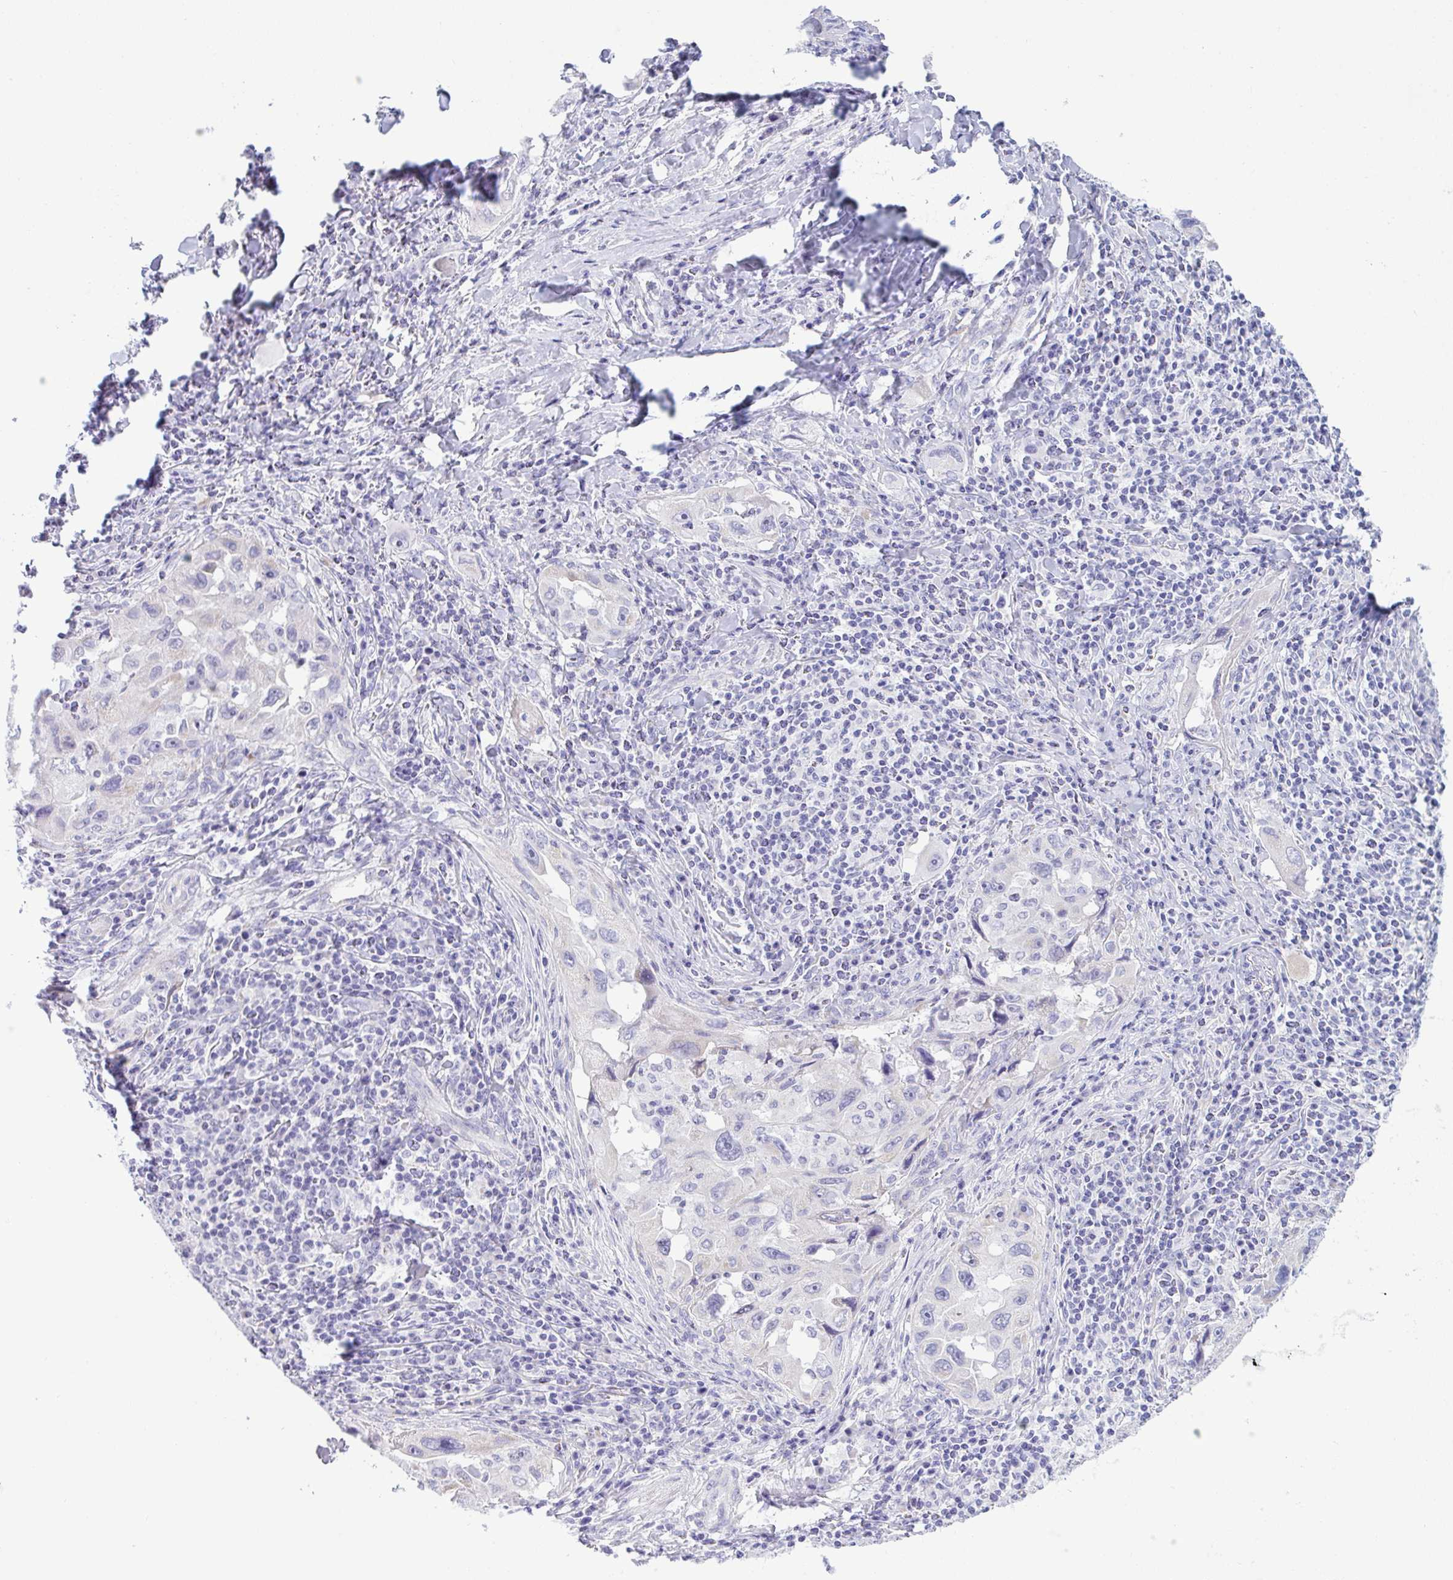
{"staining": {"intensity": "negative", "quantity": "none", "location": "none"}, "tissue": "lung cancer", "cell_type": "Tumor cells", "image_type": "cancer", "snomed": [{"axis": "morphology", "description": "Adenocarcinoma, NOS"}, {"axis": "topography", "description": "Lung"}], "caption": "Protein analysis of lung cancer displays no significant staining in tumor cells. (DAB IHC, high magnification).", "gene": "BBS1", "patient": {"sex": "female", "age": 73}}